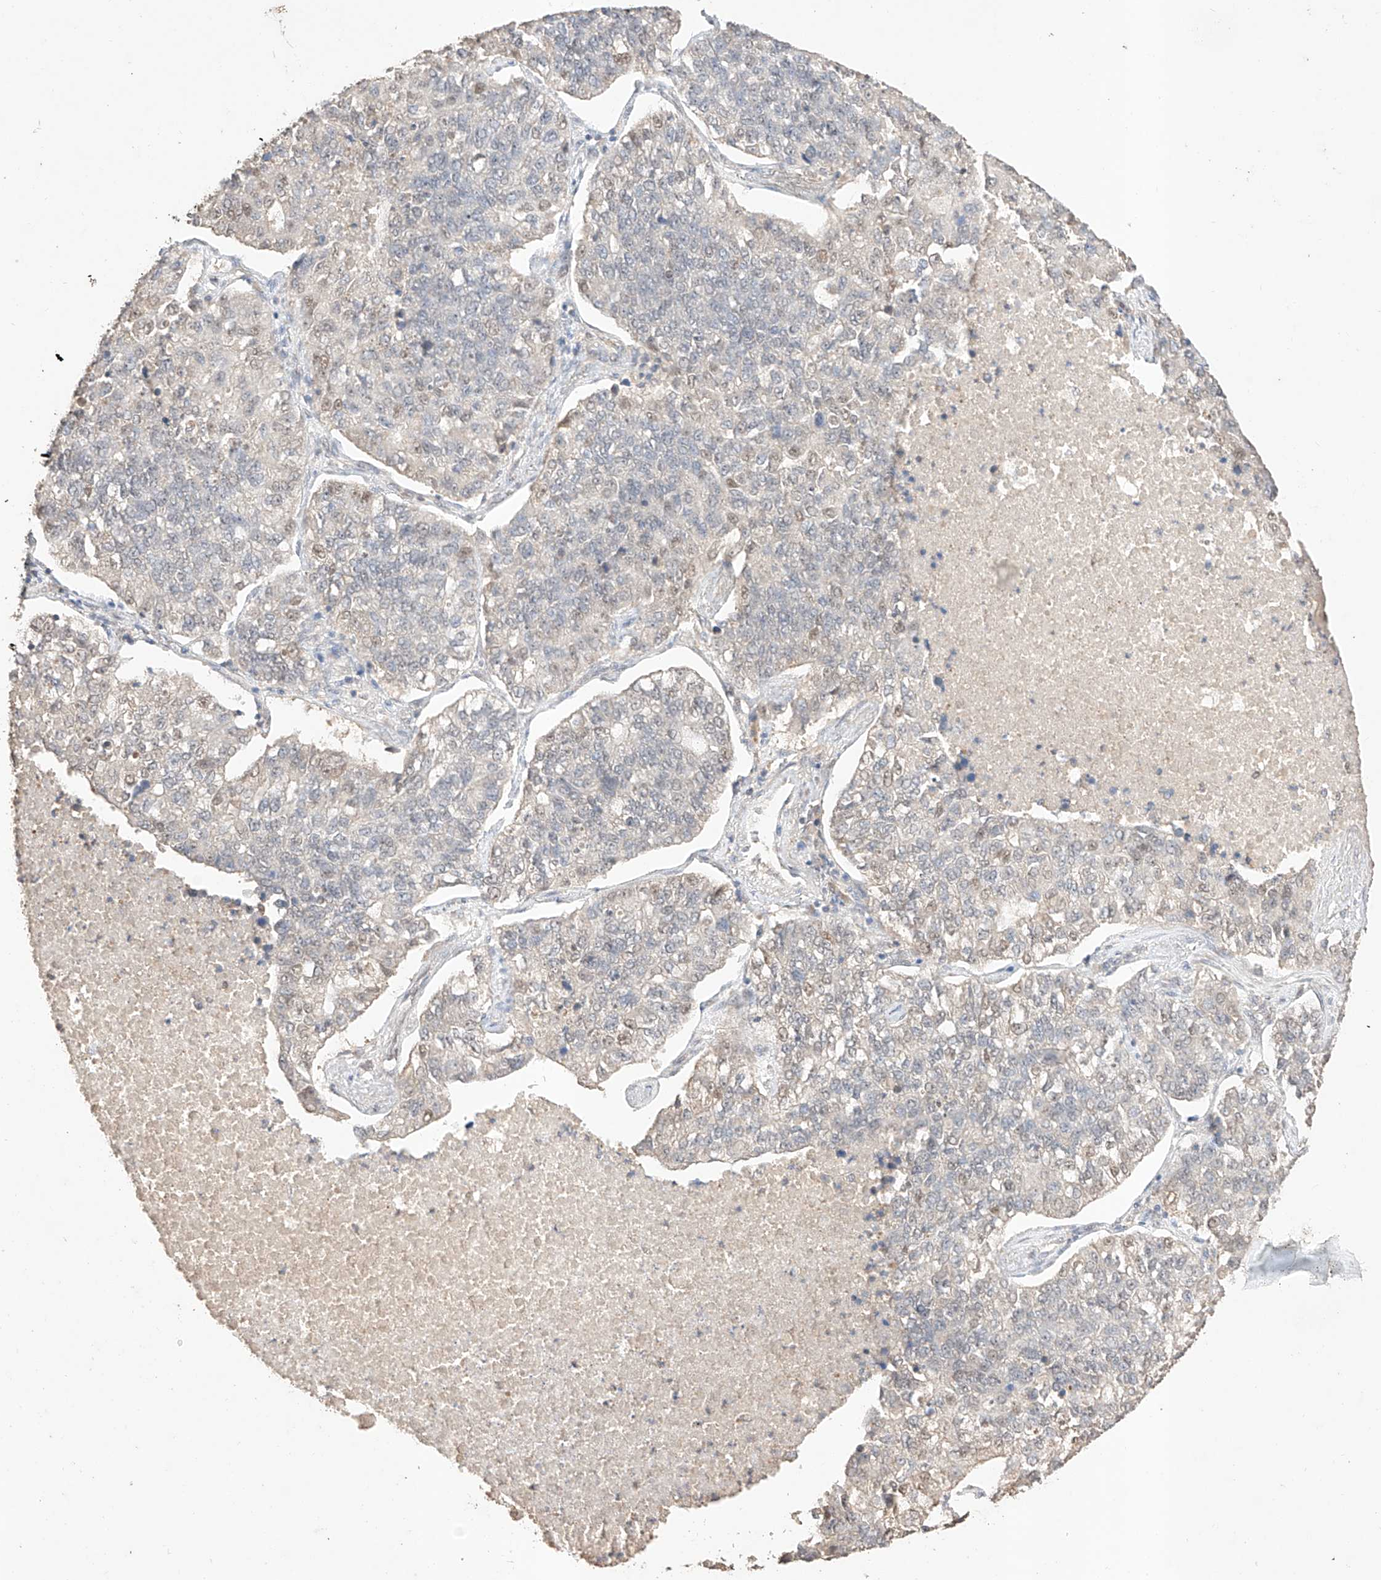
{"staining": {"intensity": "weak", "quantity": "<25%", "location": "nuclear"}, "tissue": "lung cancer", "cell_type": "Tumor cells", "image_type": "cancer", "snomed": [{"axis": "morphology", "description": "Adenocarcinoma, NOS"}, {"axis": "topography", "description": "Lung"}], "caption": "The micrograph reveals no significant expression in tumor cells of lung adenocarcinoma.", "gene": "APIP", "patient": {"sex": "male", "age": 49}}